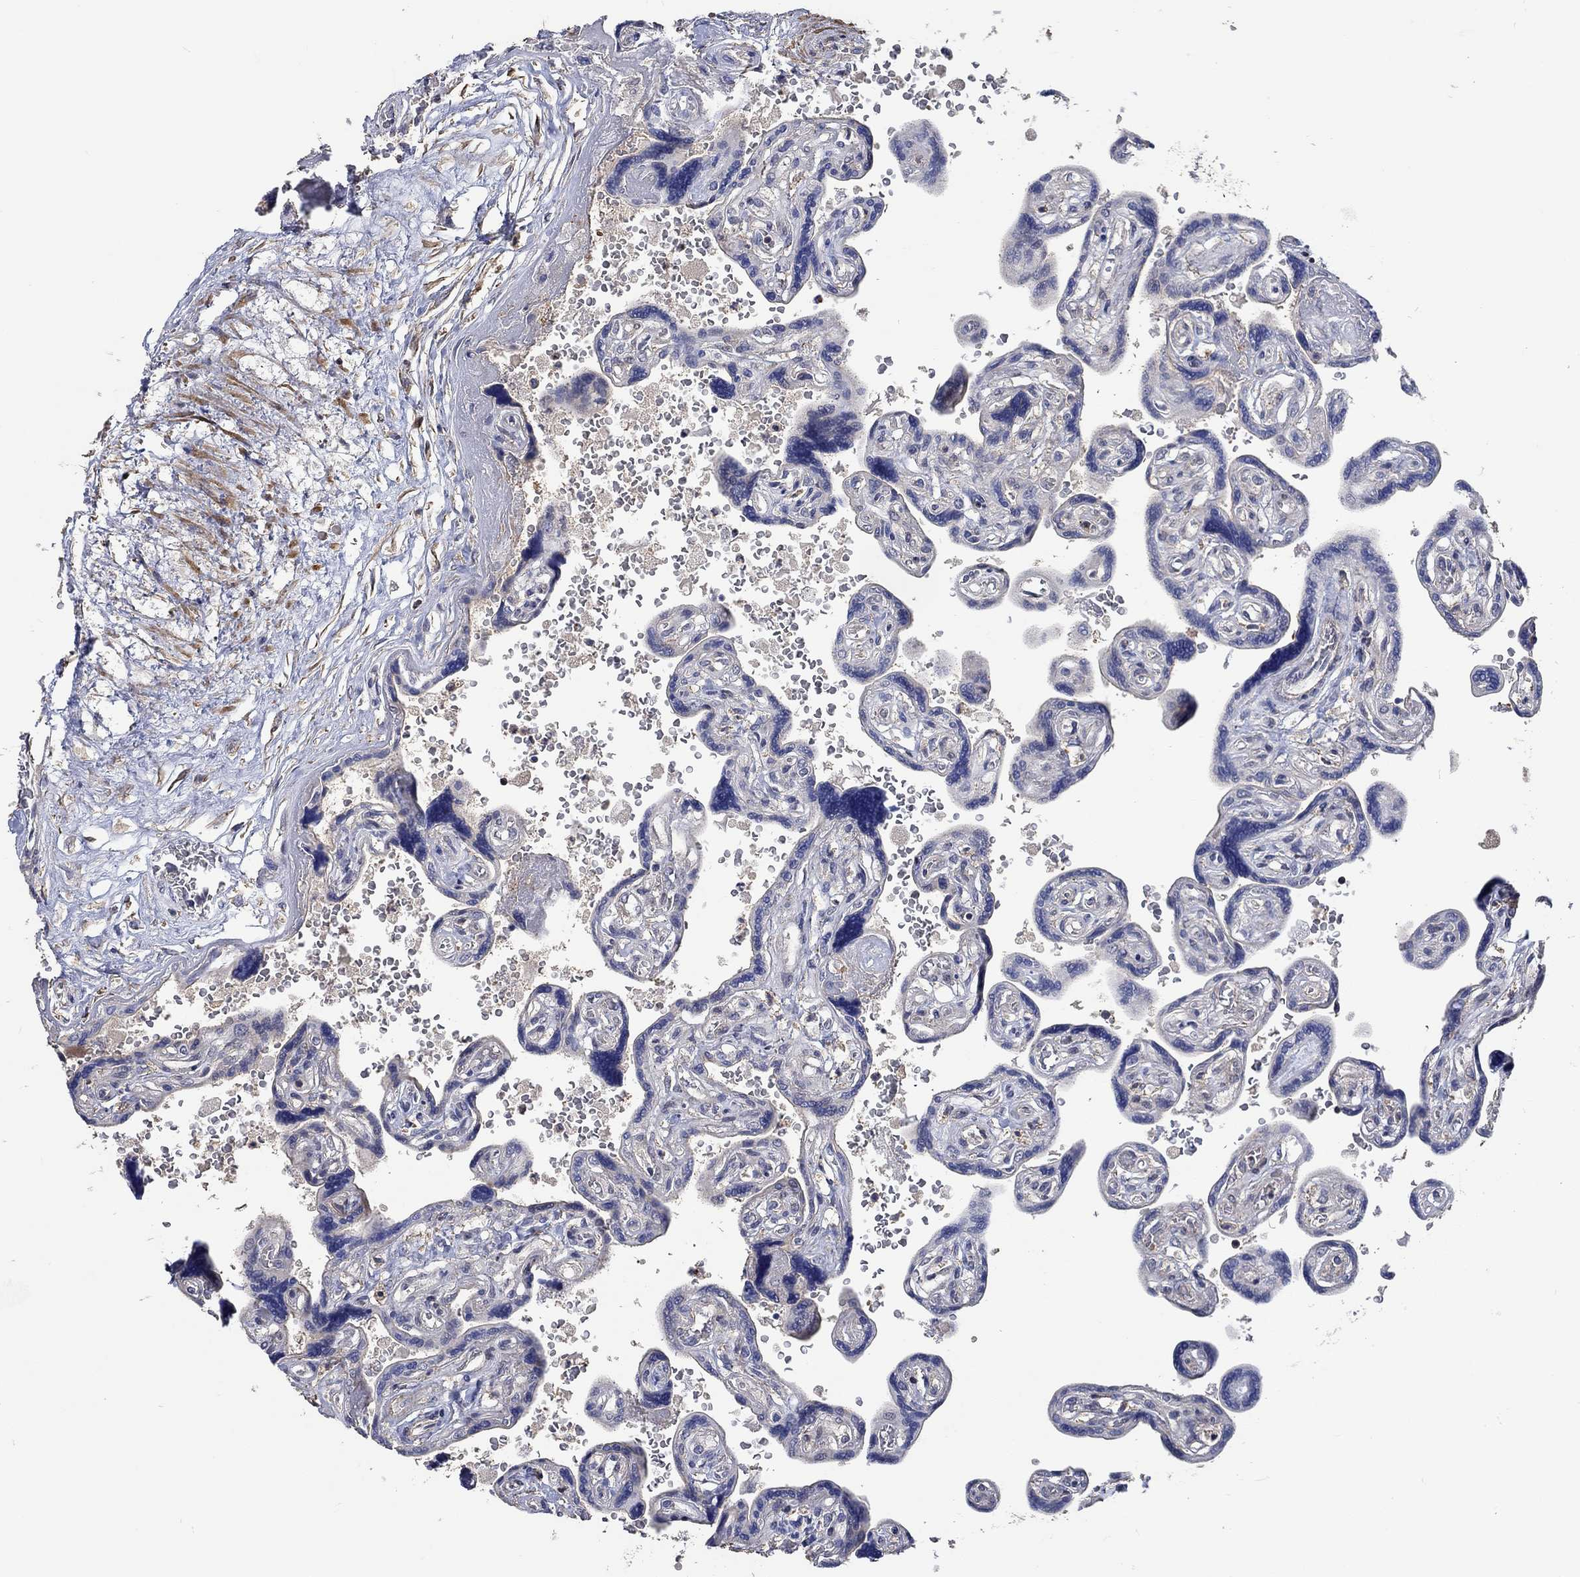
{"staining": {"intensity": "negative", "quantity": "none", "location": "none"}, "tissue": "placenta", "cell_type": "Decidual cells", "image_type": "normal", "snomed": [{"axis": "morphology", "description": "Normal tissue, NOS"}, {"axis": "topography", "description": "Placenta"}], "caption": "IHC histopathology image of normal placenta stained for a protein (brown), which displays no staining in decidual cells.", "gene": "TNFAIP8L3", "patient": {"sex": "female", "age": 32}}